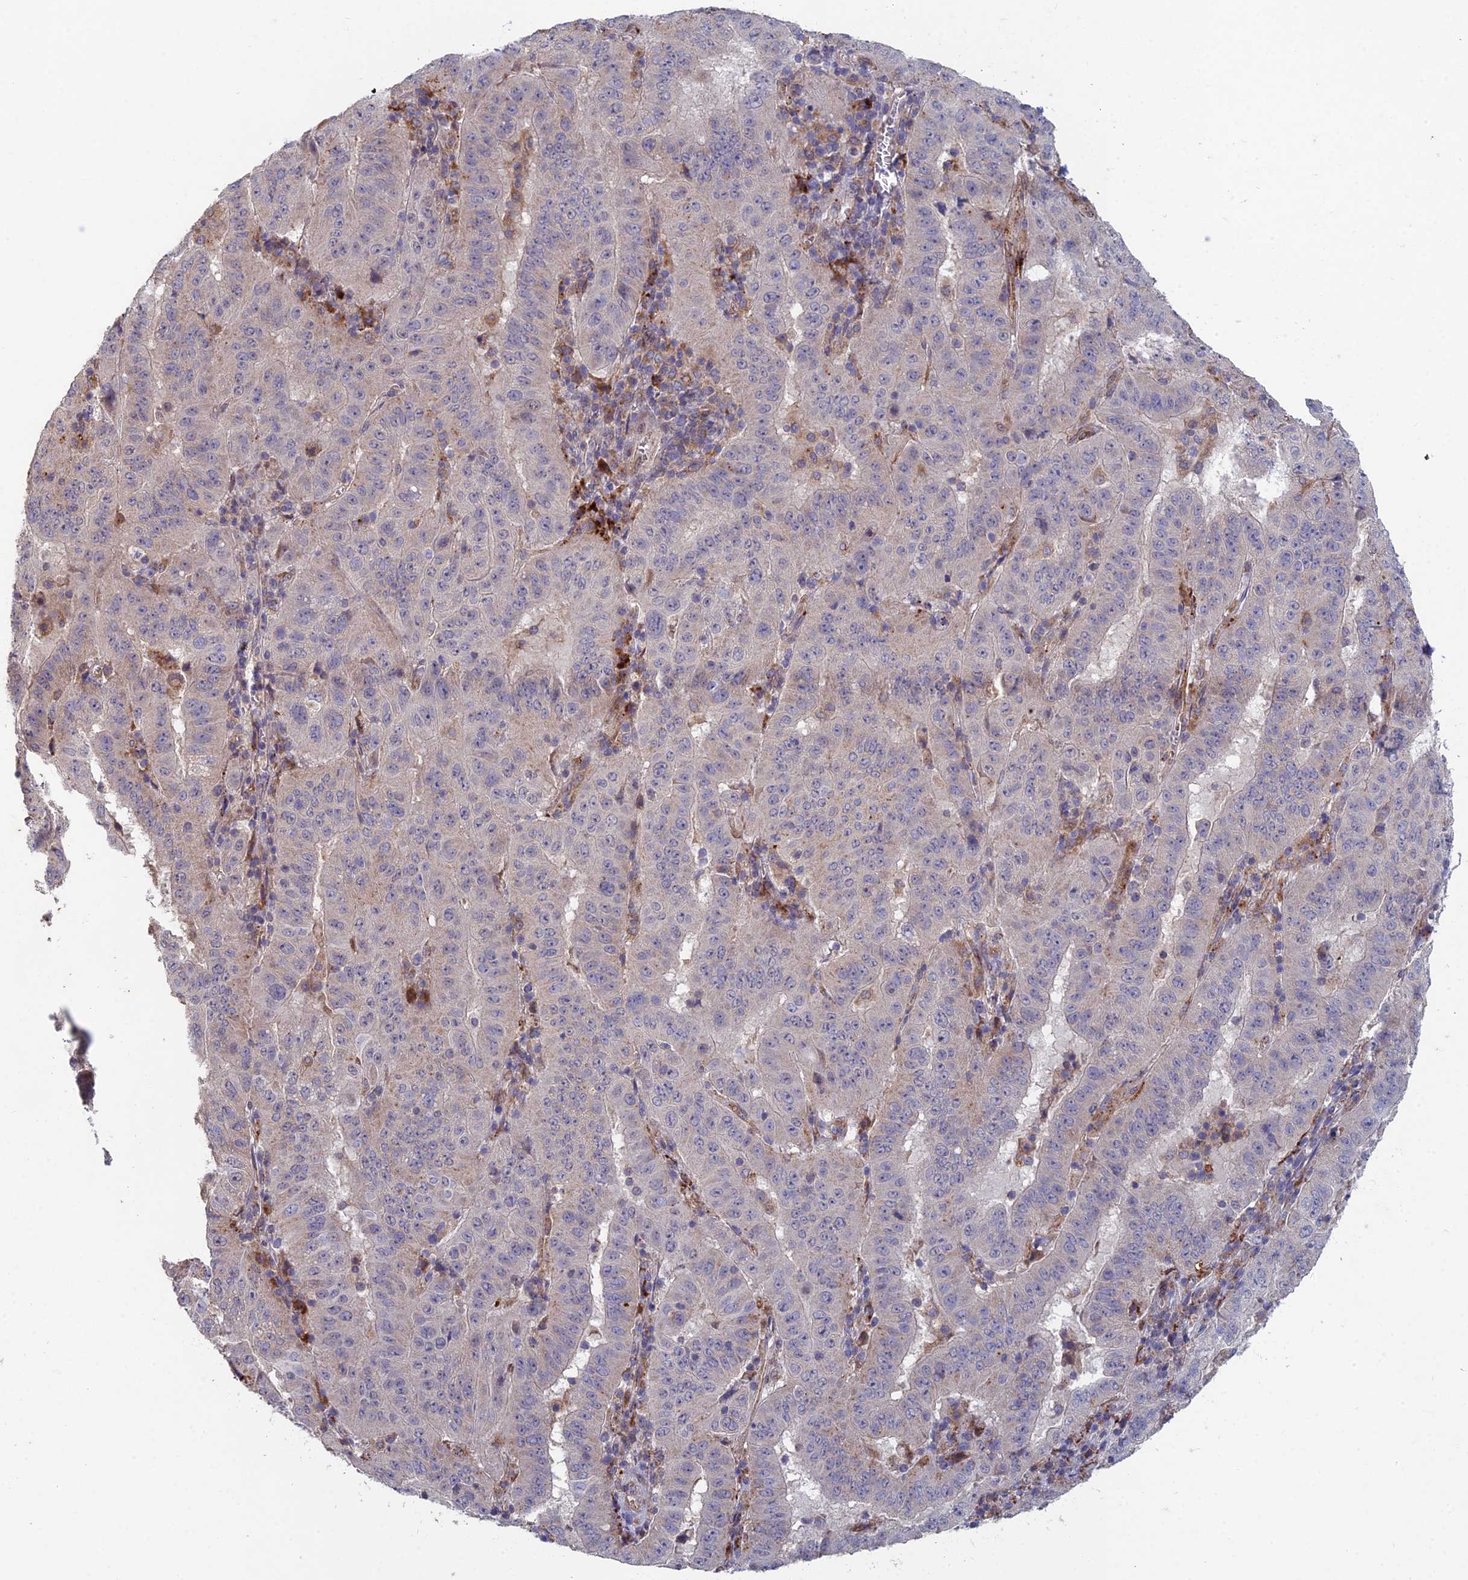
{"staining": {"intensity": "weak", "quantity": "<25%", "location": "cytoplasmic/membranous"}, "tissue": "pancreatic cancer", "cell_type": "Tumor cells", "image_type": "cancer", "snomed": [{"axis": "morphology", "description": "Adenocarcinoma, NOS"}, {"axis": "topography", "description": "Pancreas"}], "caption": "DAB (3,3'-diaminobenzidine) immunohistochemical staining of human pancreatic cancer shows no significant expression in tumor cells.", "gene": "FOXS1", "patient": {"sex": "male", "age": 63}}